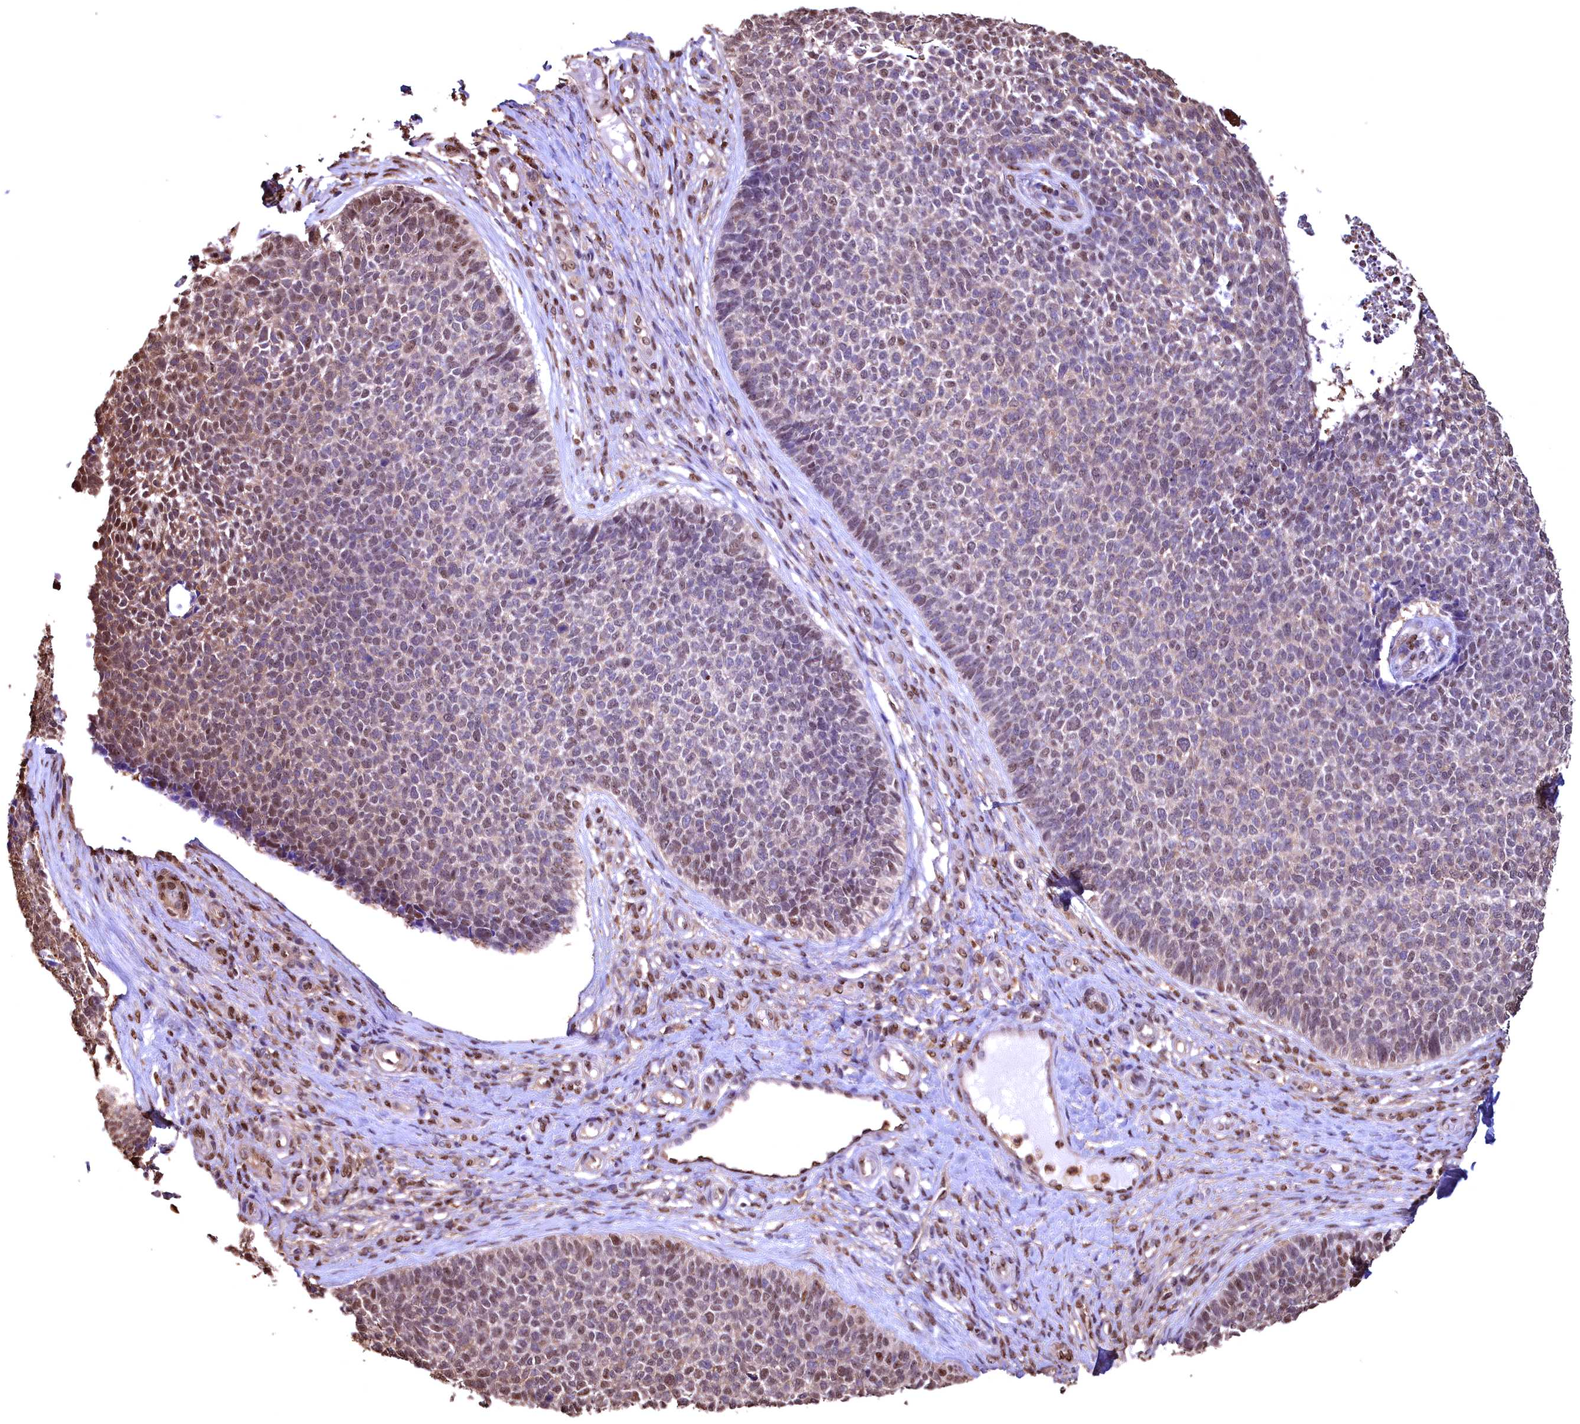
{"staining": {"intensity": "weak", "quantity": "25%-75%", "location": "nuclear"}, "tissue": "skin cancer", "cell_type": "Tumor cells", "image_type": "cancer", "snomed": [{"axis": "morphology", "description": "Basal cell carcinoma"}, {"axis": "topography", "description": "Skin"}], "caption": "Weak nuclear staining for a protein is seen in approximately 25%-75% of tumor cells of skin basal cell carcinoma using immunohistochemistry (IHC).", "gene": "GAPDH", "patient": {"sex": "female", "age": 84}}